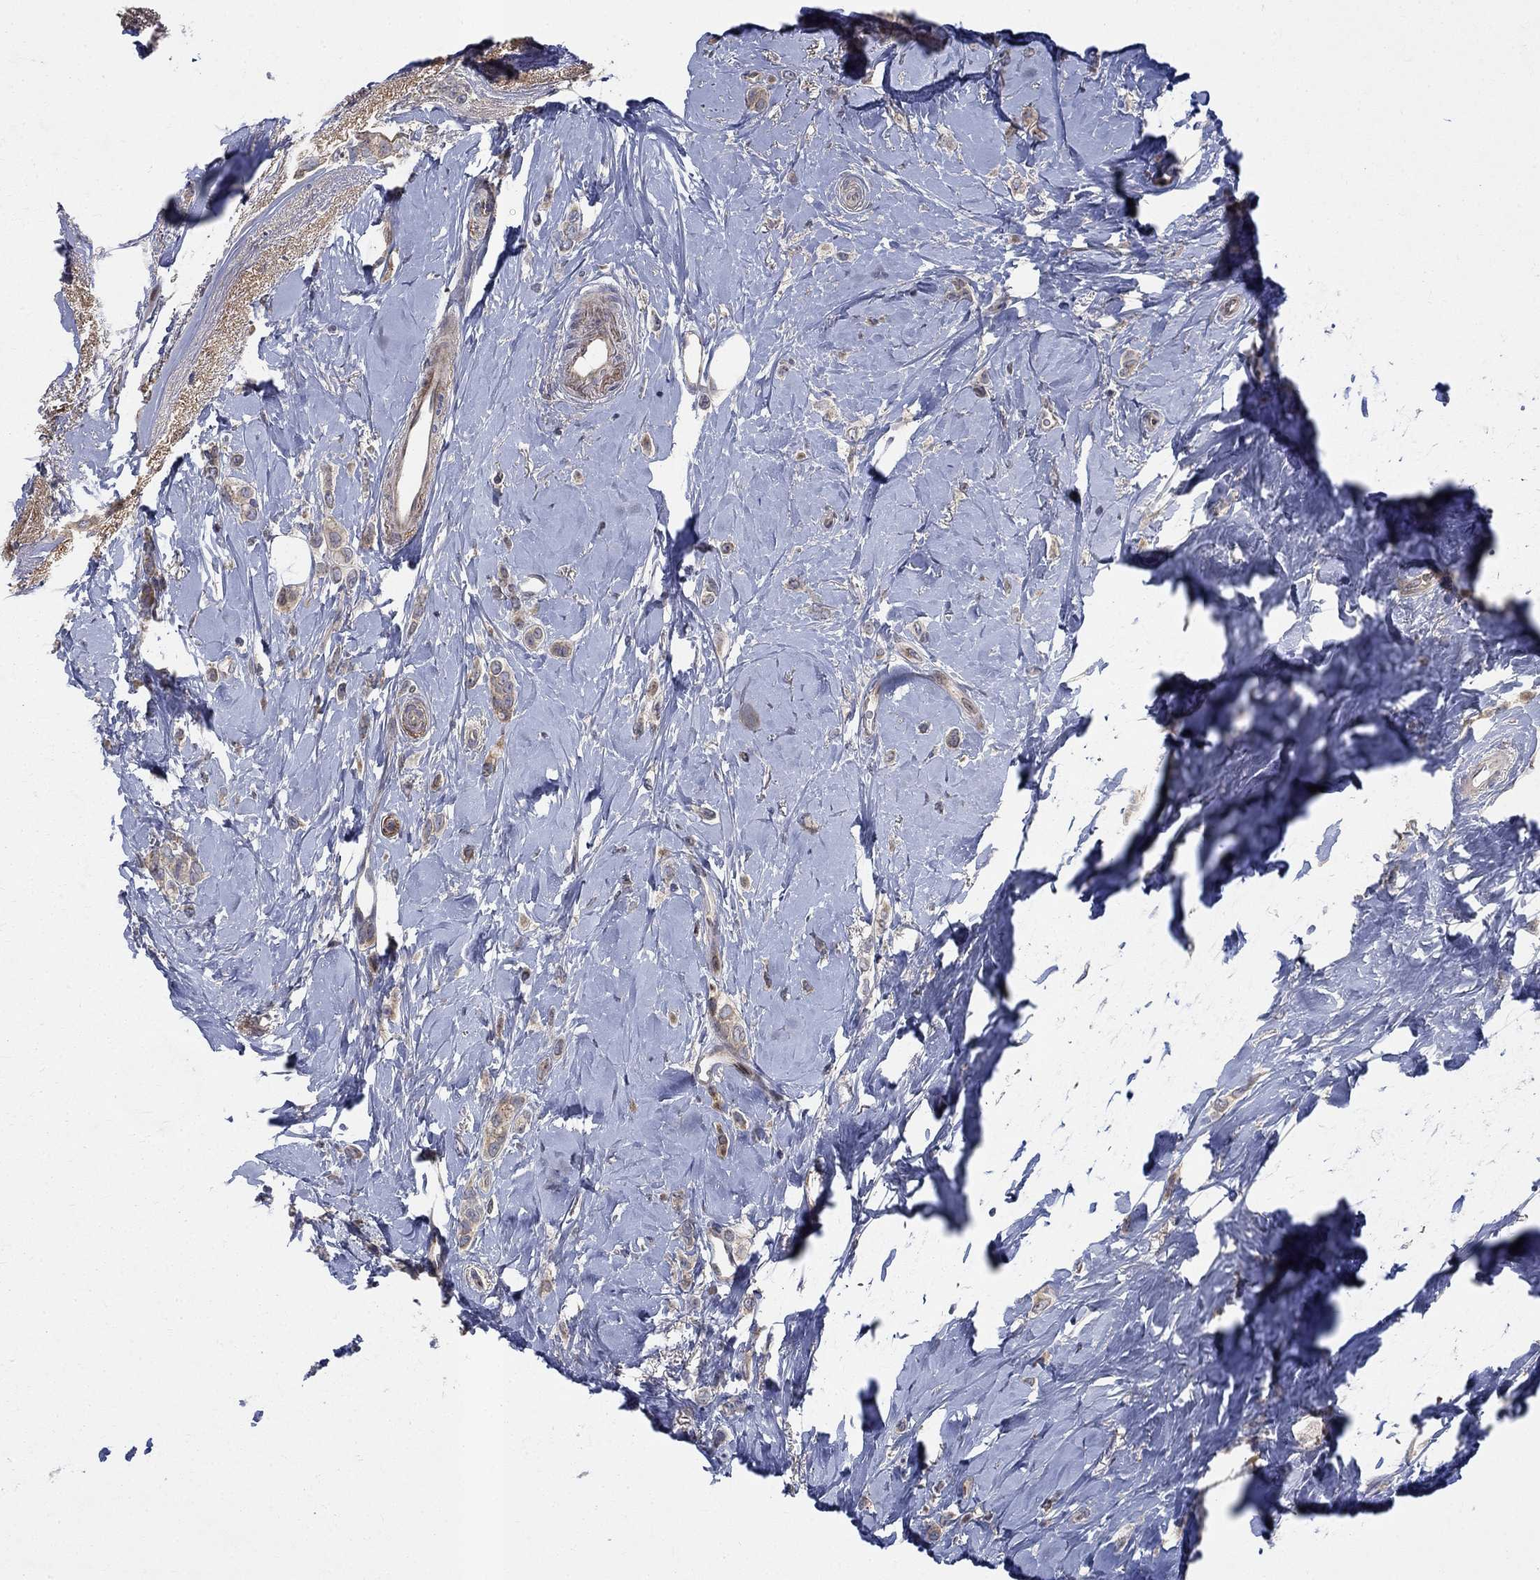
{"staining": {"intensity": "weak", "quantity": "25%-75%", "location": "cytoplasmic/membranous"}, "tissue": "breast cancer", "cell_type": "Tumor cells", "image_type": "cancer", "snomed": [{"axis": "morphology", "description": "Lobular carcinoma"}, {"axis": "topography", "description": "Breast"}], "caption": "A high-resolution image shows immunohistochemistry staining of lobular carcinoma (breast), which demonstrates weak cytoplasmic/membranous staining in approximately 25%-75% of tumor cells.", "gene": "WDR19", "patient": {"sex": "female", "age": 66}}